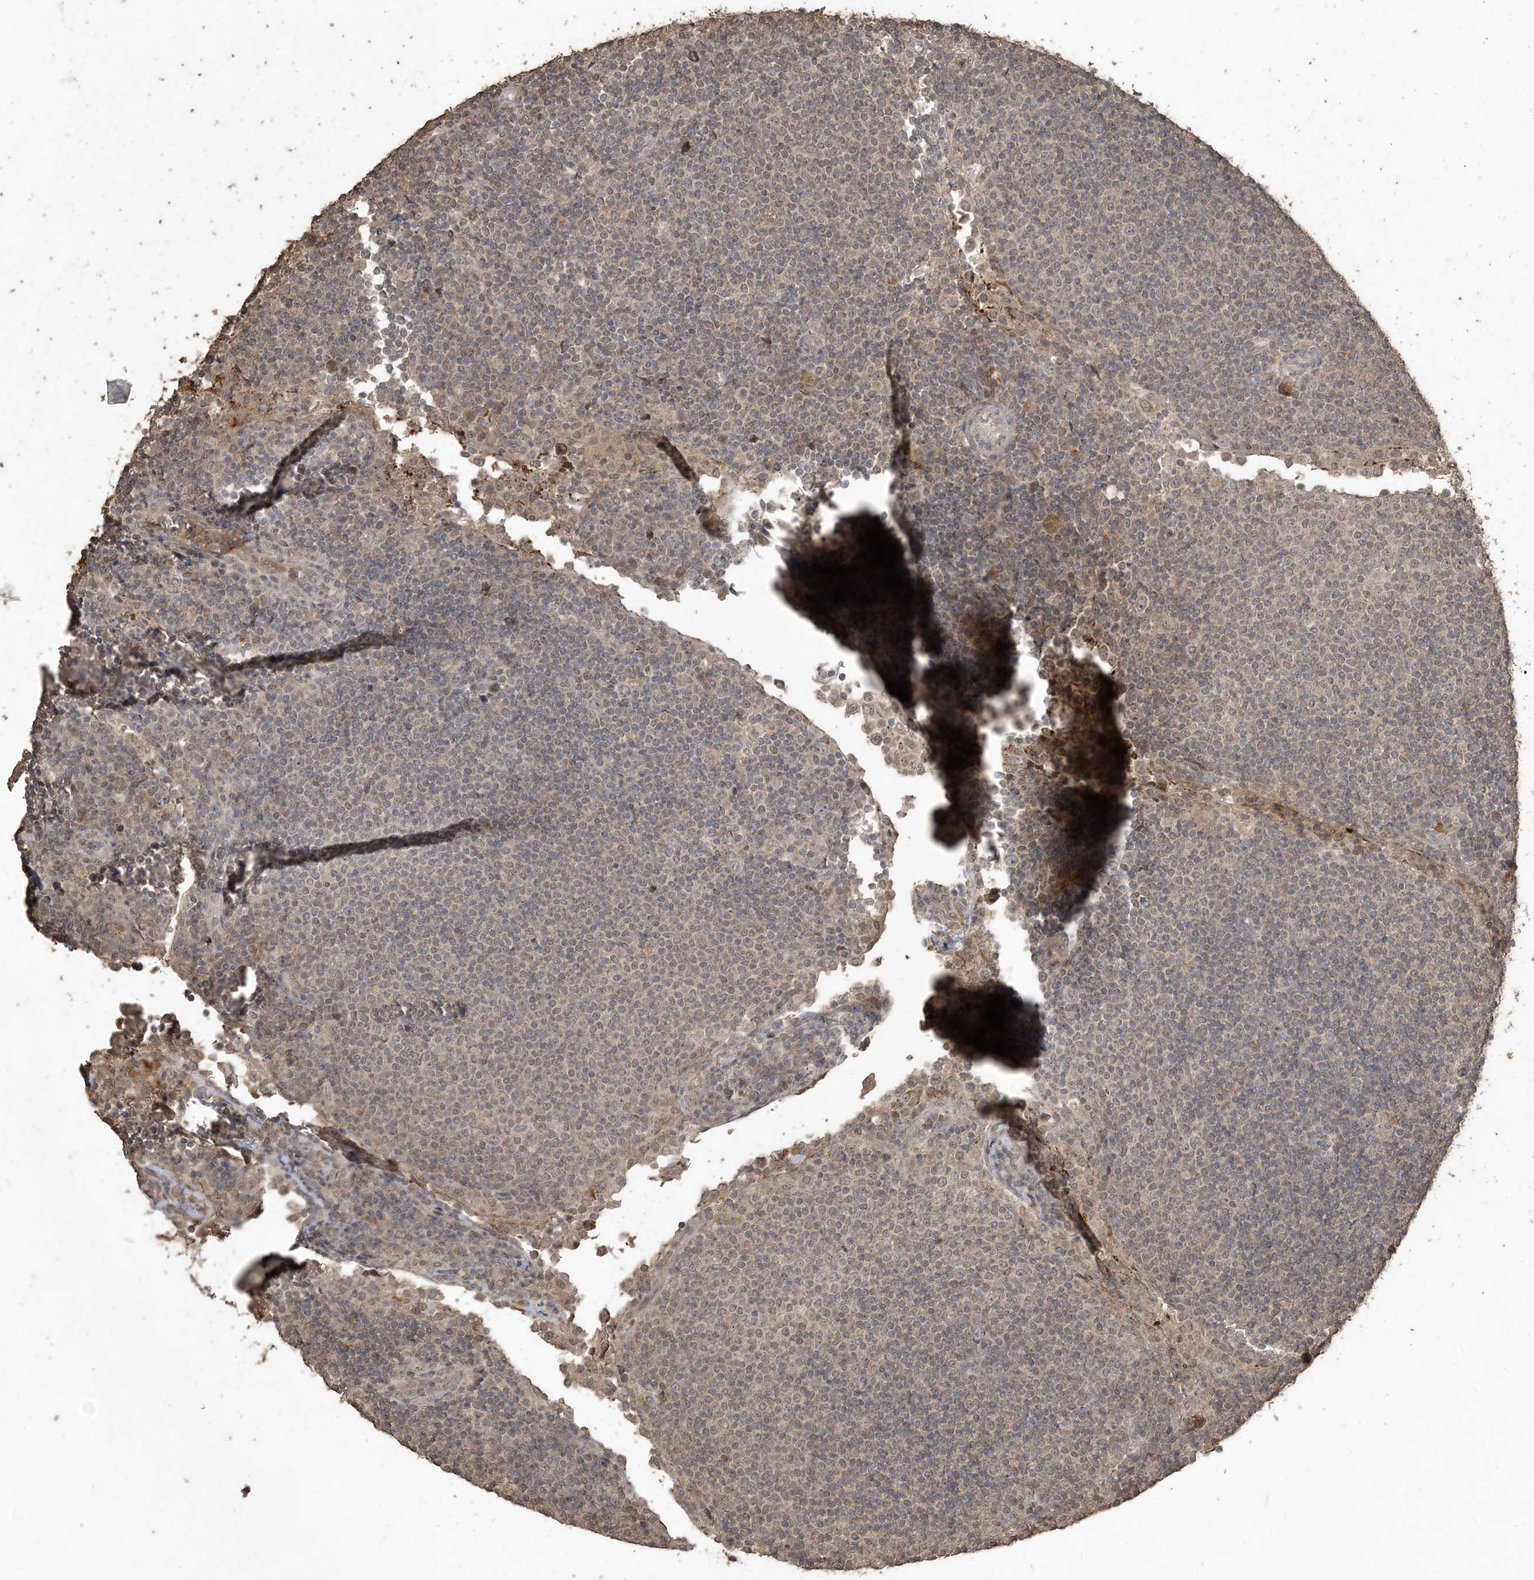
{"staining": {"intensity": "negative", "quantity": "none", "location": "none"}, "tissue": "lymph node", "cell_type": "Germinal center cells", "image_type": "normal", "snomed": [{"axis": "morphology", "description": "Normal tissue, NOS"}, {"axis": "topography", "description": "Lymph node"}], "caption": "Germinal center cells are negative for brown protein staining in benign lymph node. (DAB immunohistochemistry (IHC), high magnification).", "gene": "EFCAB8", "patient": {"sex": "female", "age": 53}}